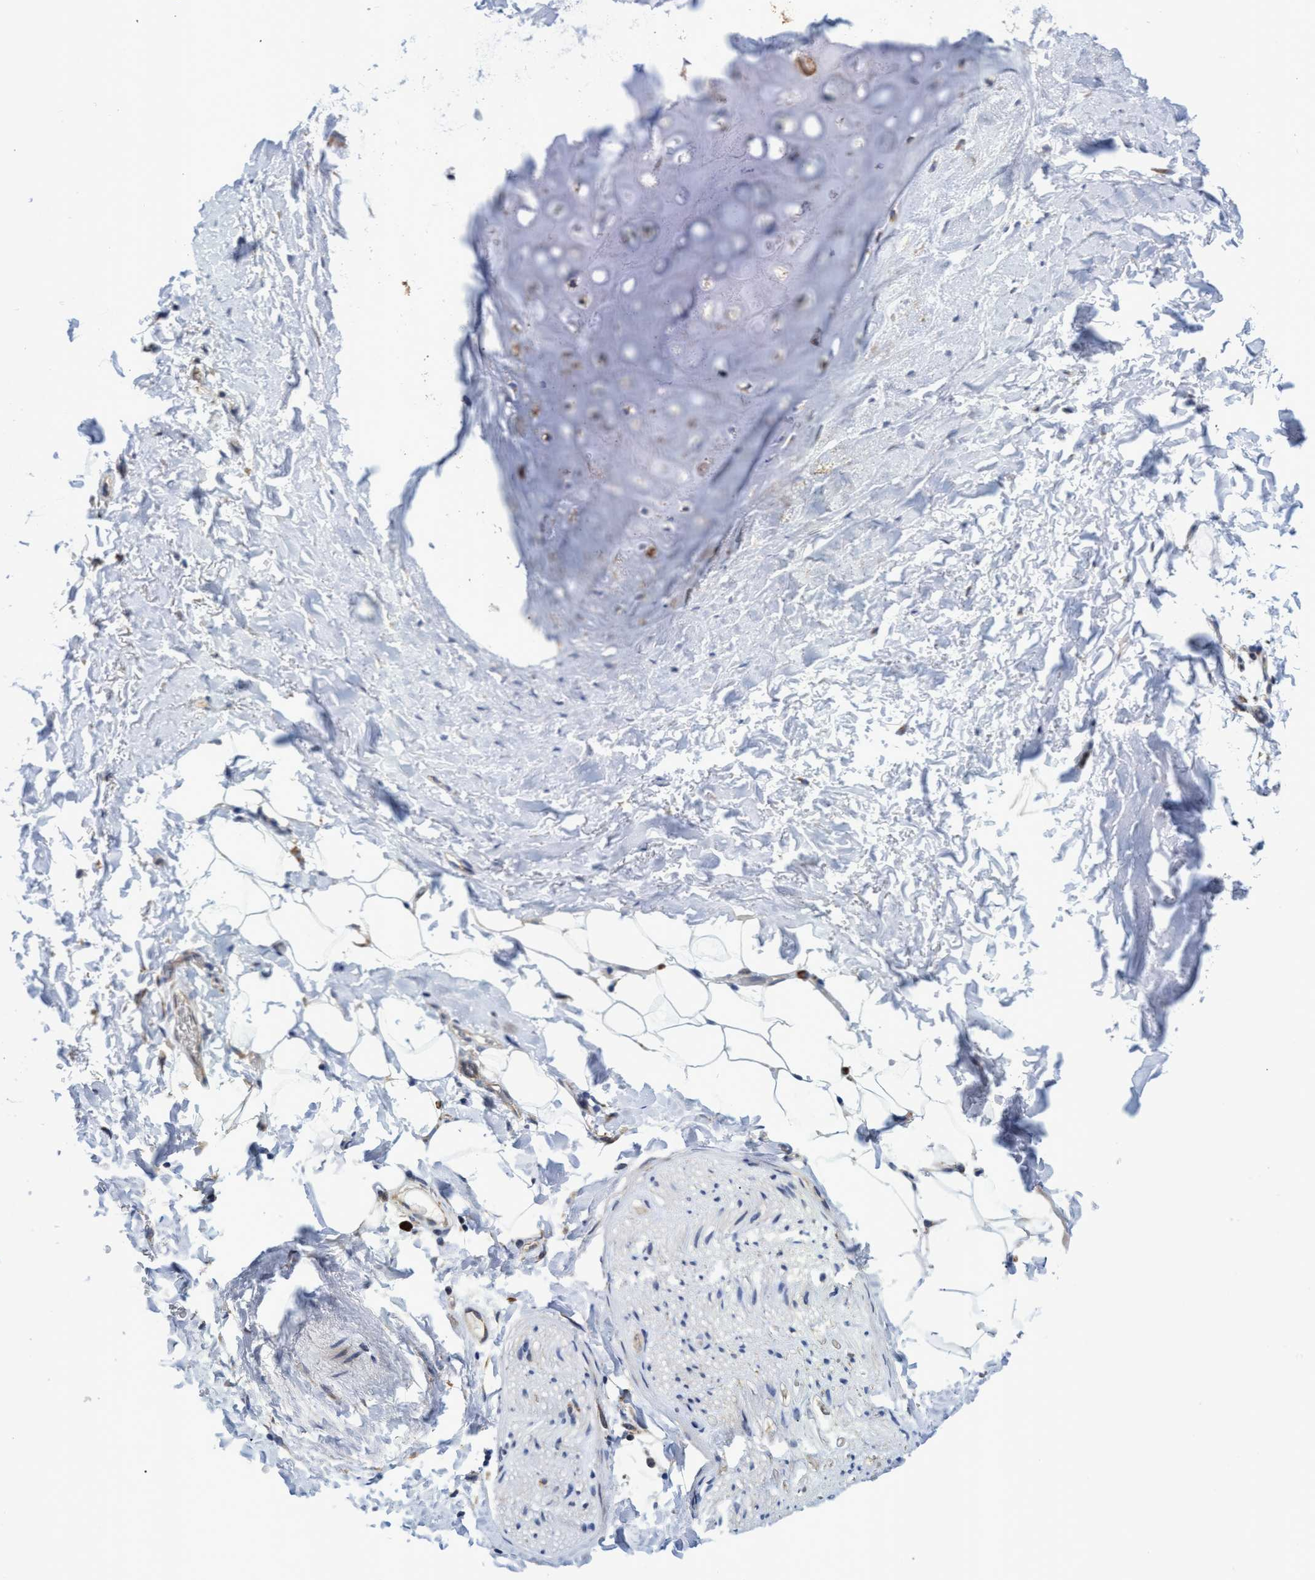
{"staining": {"intensity": "negative", "quantity": "none", "location": "none"}, "tissue": "adipose tissue", "cell_type": "Adipocytes", "image_type": "normal", "snomed": [{"axis": "morphology", "description": "Normal tissue, NOS"}, {"axis": "topography", "description": "Cartilage tissue"}, {"axis": "topography", "description": "Bronchus"}], "caption": "A high-resolution photomicrograph shows IHC staining of unremarkable adipose tissue, which displays no significant positivity in adipocytes.", "gene": "NAT16", "patient": {"sex": "female", "age": 73}}